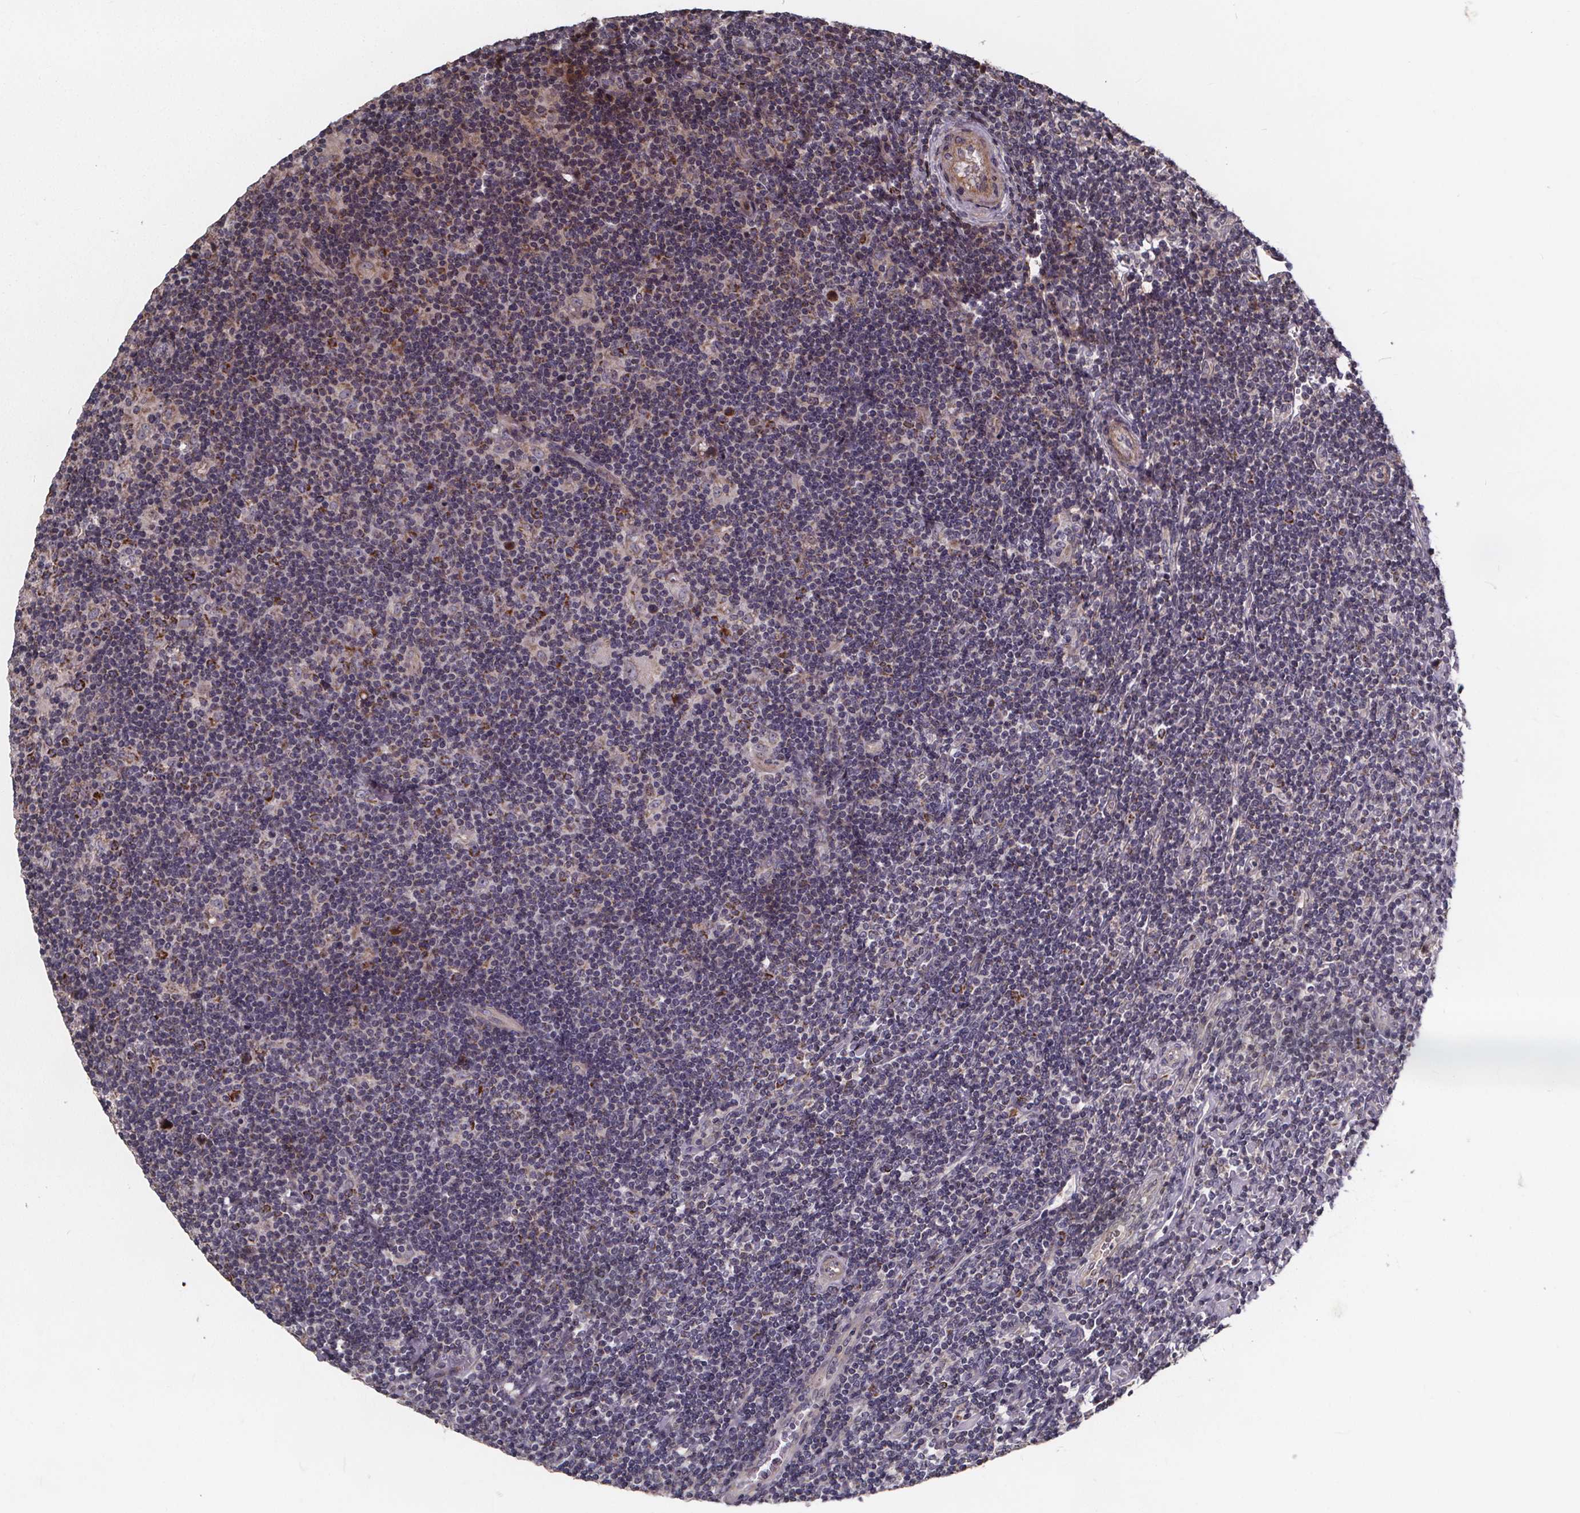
{"staining": {"intensity": "moderate", "quantity": ">75%", "location": "cytoplasmic/membranous"}, "tissue": "lymphoma", "cell_type": "Tumor cells", "image_type": "cancer", "snomed": [{"axis": "morphology", "description": "Hodgkin's disease, NOS"}, {"axis": "topography", "description": "Lymph node"}], "caption": "Immunohistochemical staining of lymphoma exhibits medium levels of moderate cytoplasmic/membranous positivity in about >75% of tumor cells.", "gene": "YME1L1", "patient": {"sex": "male", "age": 40}}